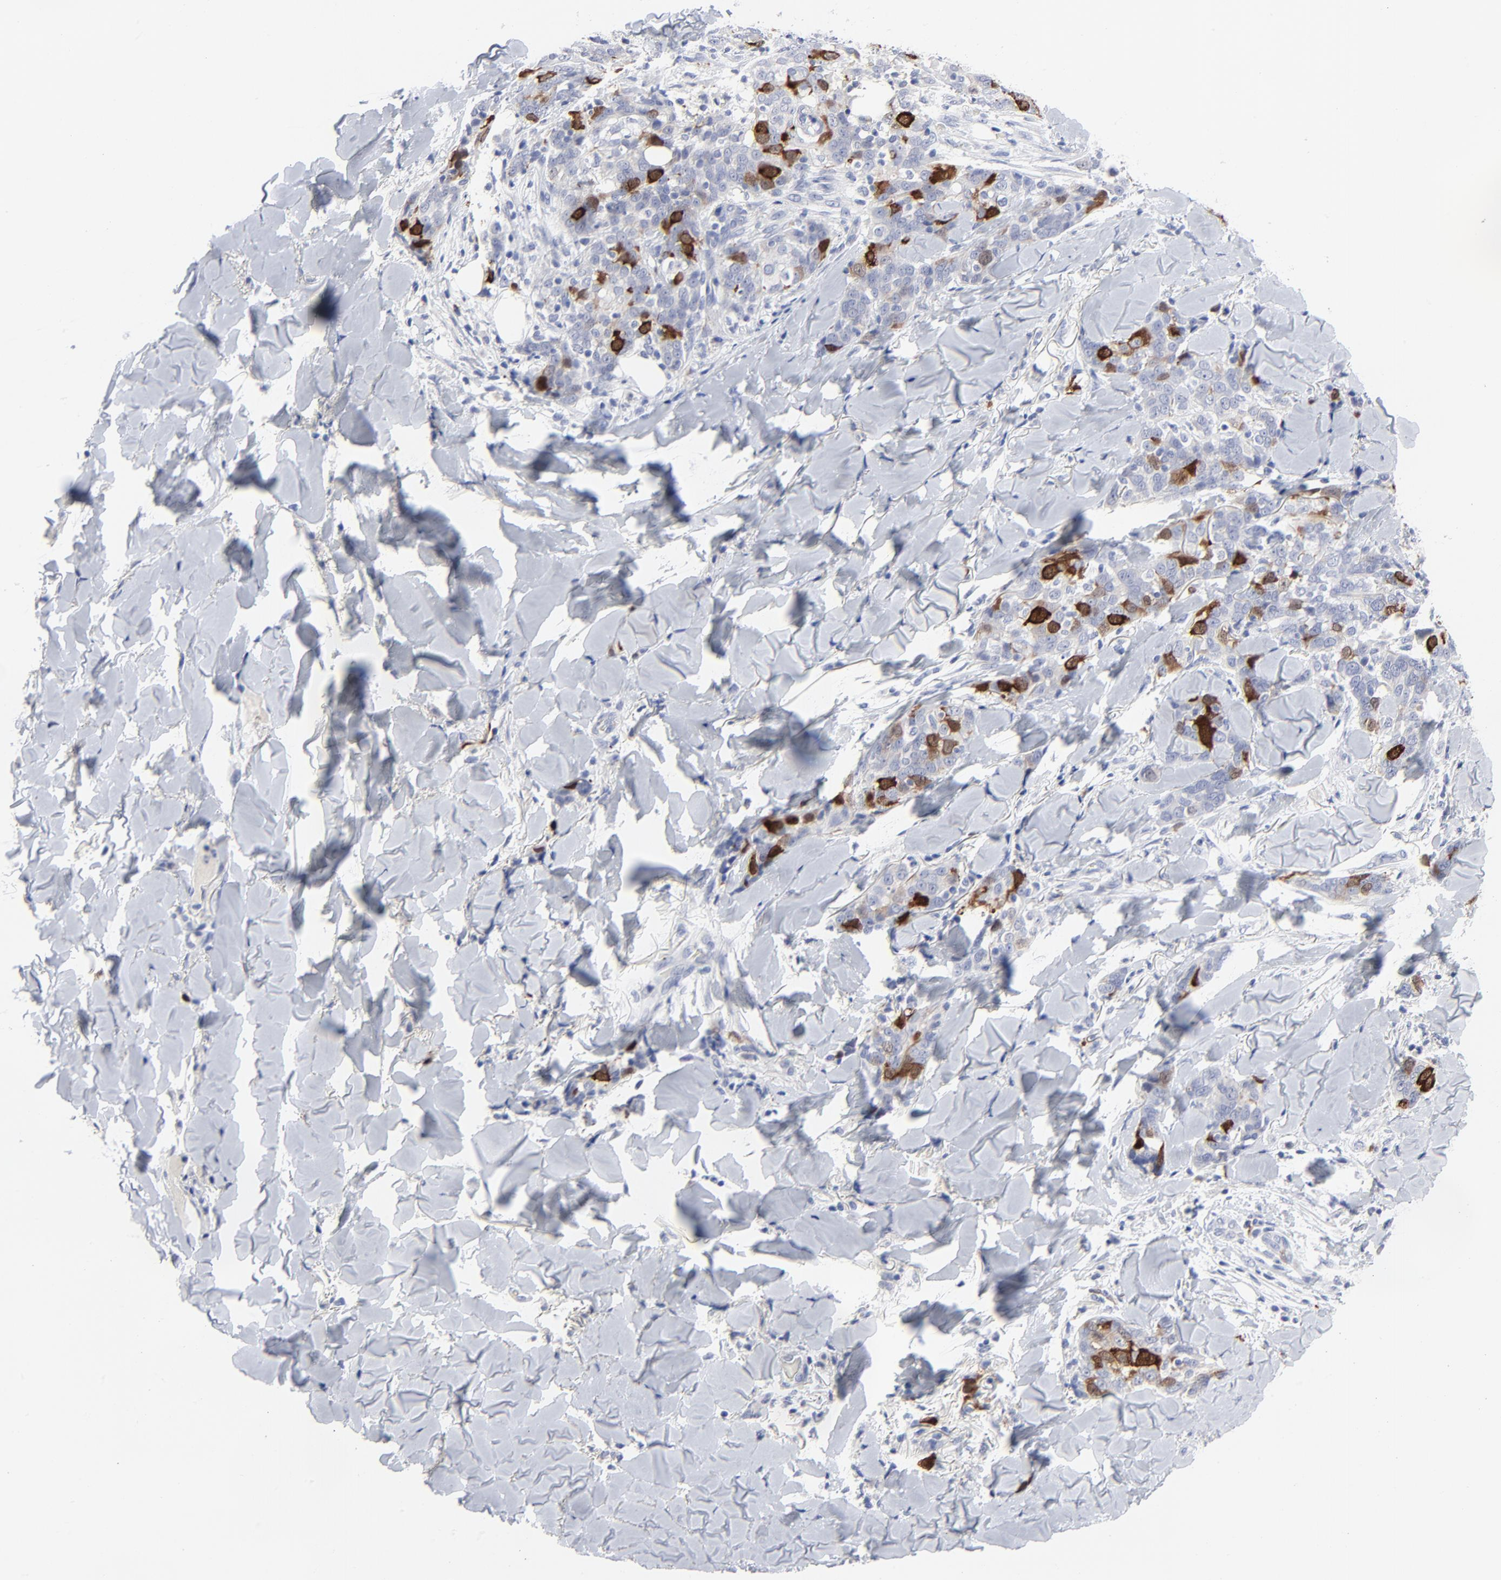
{"staining": {"intensity": "strong", "quantity": "<25%", "location": "cytoplasmic/membranous,nuclear"}, "tissue": "skin cancer", "cell_type": "Tumor cells", "image_type": "cancer", "snomed": [{"axis": "morphology", "description": "Normal tissue, NOS"}, {"axis": "morphology", "description": "Squamous cell carcinoma, NOS"}, {"axis": "topography", "description": "Skin"}], "caption": "Protein staining displays strong cytoplasmic/membranous and nuclear staining in about <25% of tumor cells in skin cancer.", "gene": "CDK1", "patient": {"sex": "female", "age": 83}}